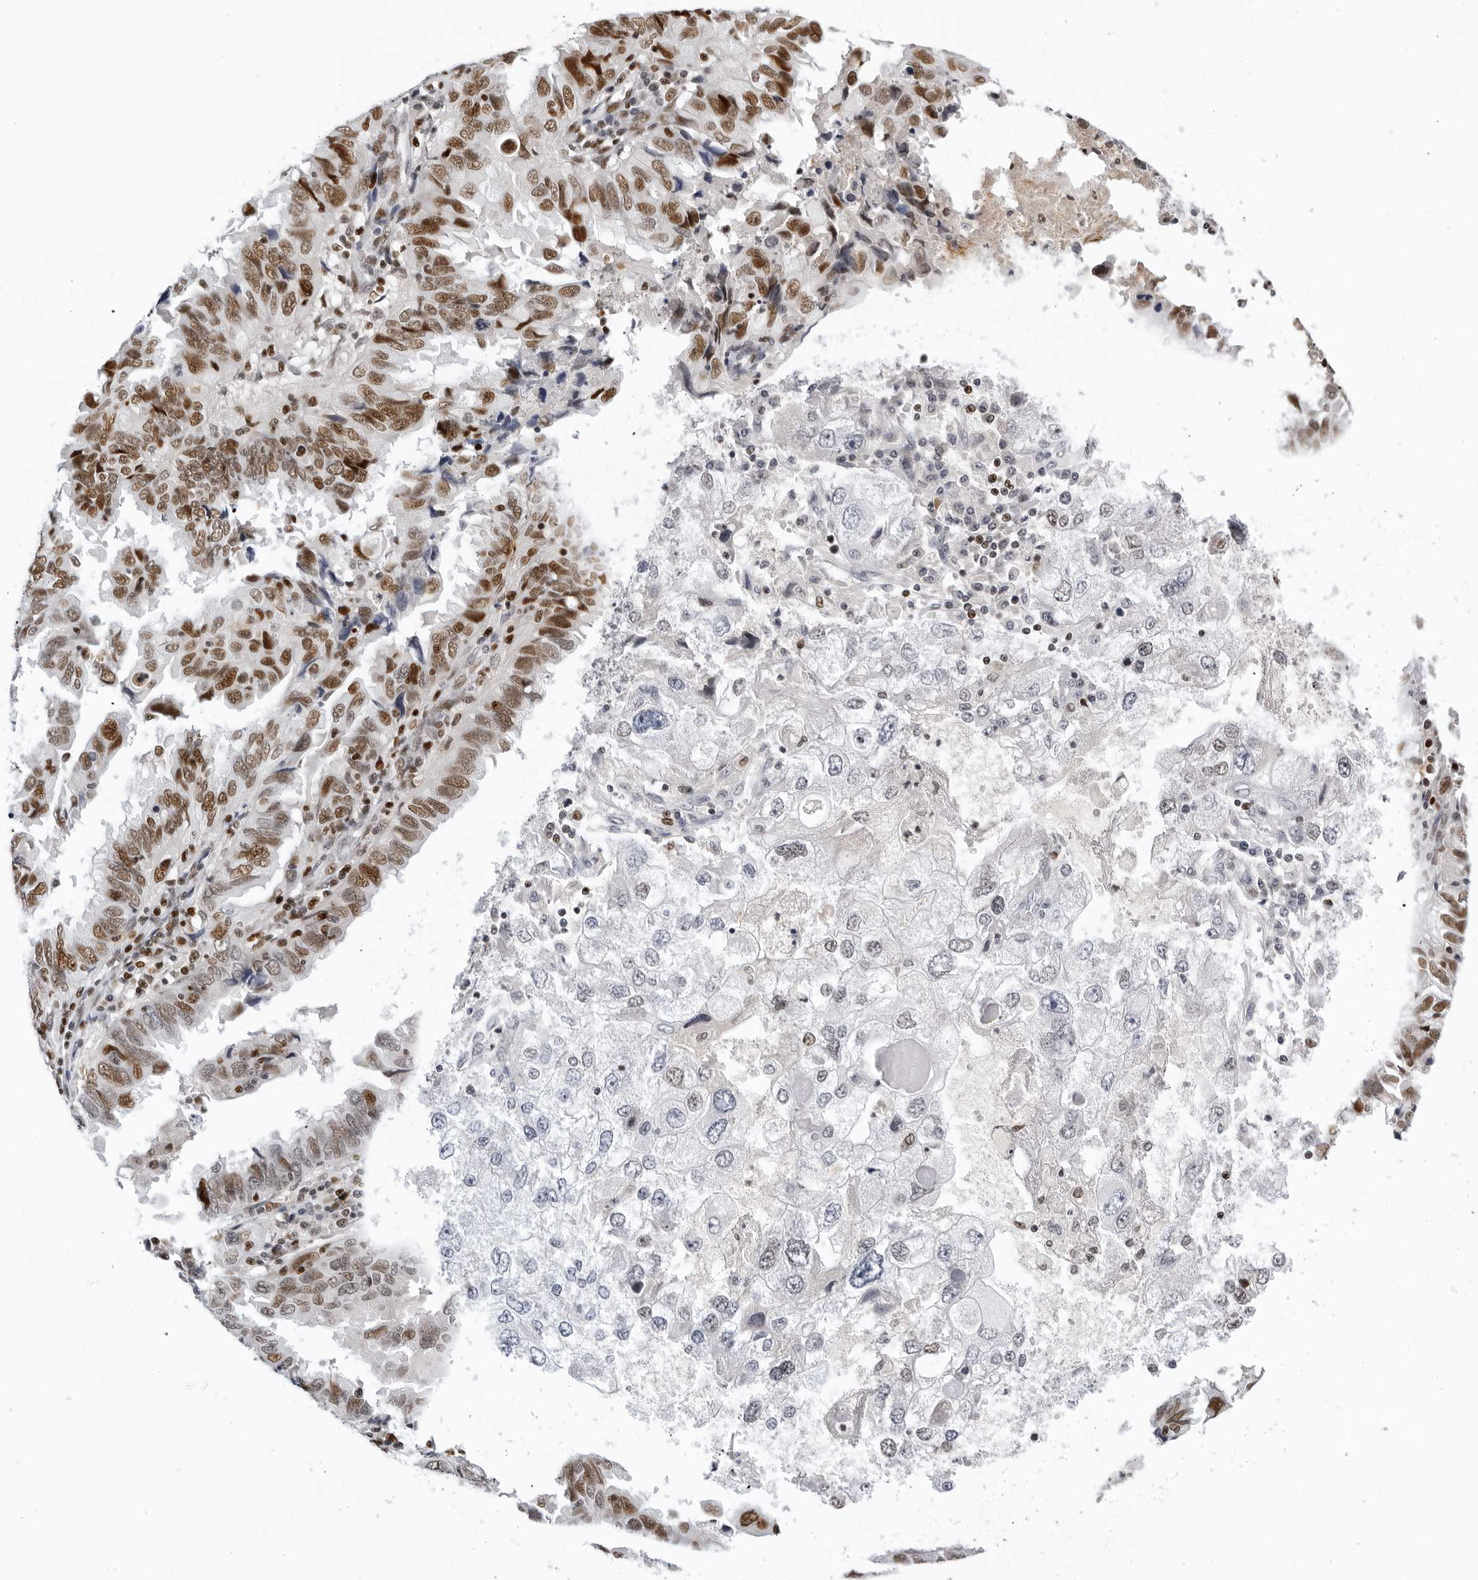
{"staining": {"intensity": "strong", "quantity": "25%-75%", "location": "nuclear"}, "tissue": "endometrial cancer", "cell_type": "Tumor cells", "image_type": "cancer", "snomed": [{"axis": "morphology", "description": "Adenocarcinoma, NOS"}, {"axis": "topography", "description": "Uterus"}], "caption": "A histopathology image showing strong nuclear staining in approximately 25%-75% of tumor cells in endometrial cancer (adenocarcinoma), as visualized by brown immunohistochemical staining.", "gene": "OGG1", "patient": {"sex": "female", "age": 77}}